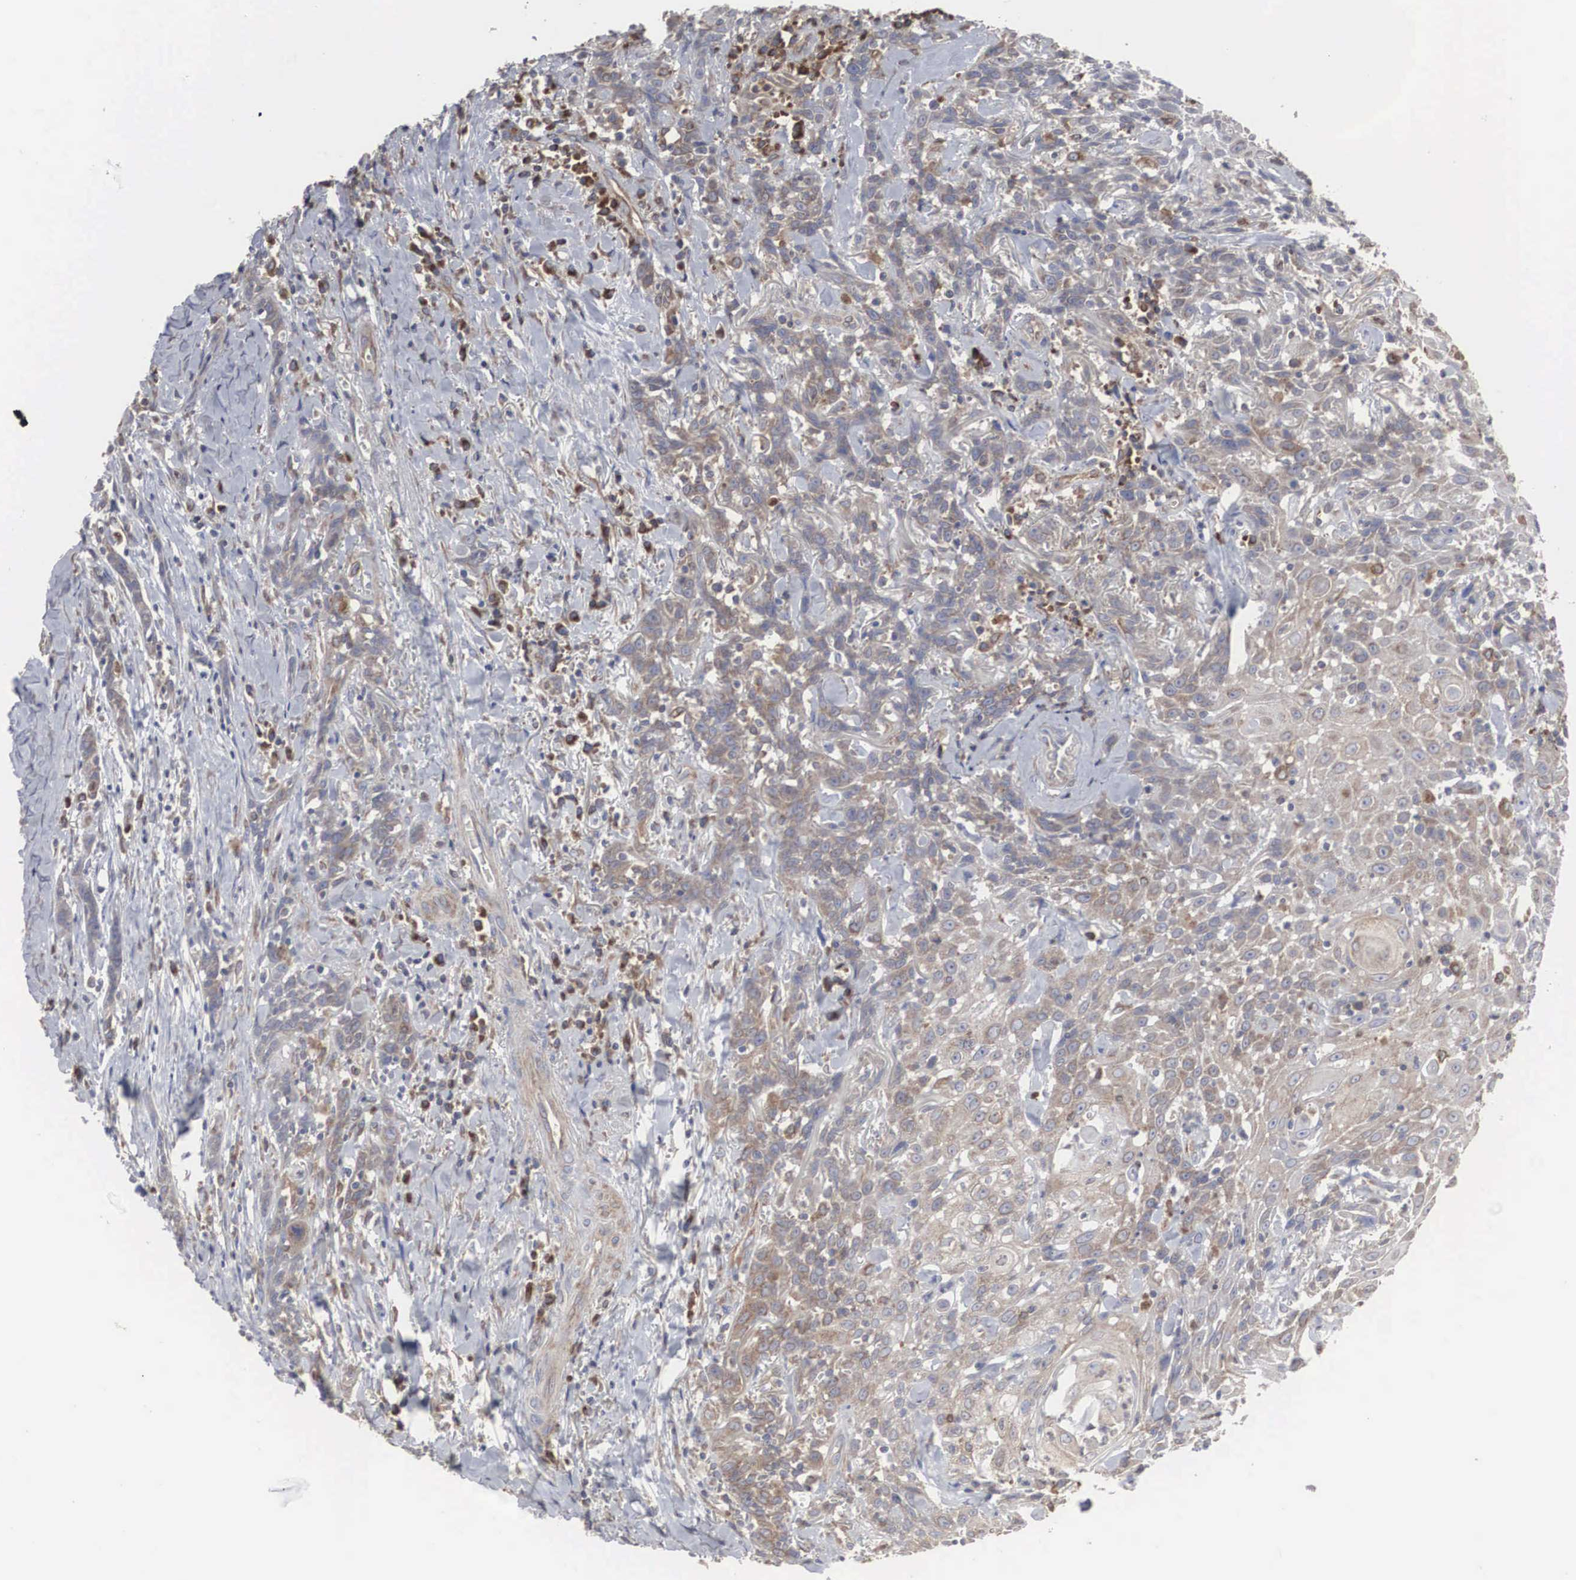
{"staining": {"intensity": "moderate", "quantity": ">75%", "location": "cytoplasmic/membranous"}, "tissue": "head and neck cancer", "cell_type": "Tumor cells", "image_type": "cancer", "snomed": [{"axis": "morphology", "description": "Squamous cell carcinoma, NOS"}, {"axis": "topography", "description": "Oral tissue"}, {"axis": "topography", "description": "Head-Neck"}], "caption": "Immunohistochemistry (DAB) staining of human head and neck cancer exhibits moderate cytoplasmic/membranous protein positivity in about >75% of tumor cells.", "gene": "MIA2", "patient": {"sex": "female", "age": 82}}